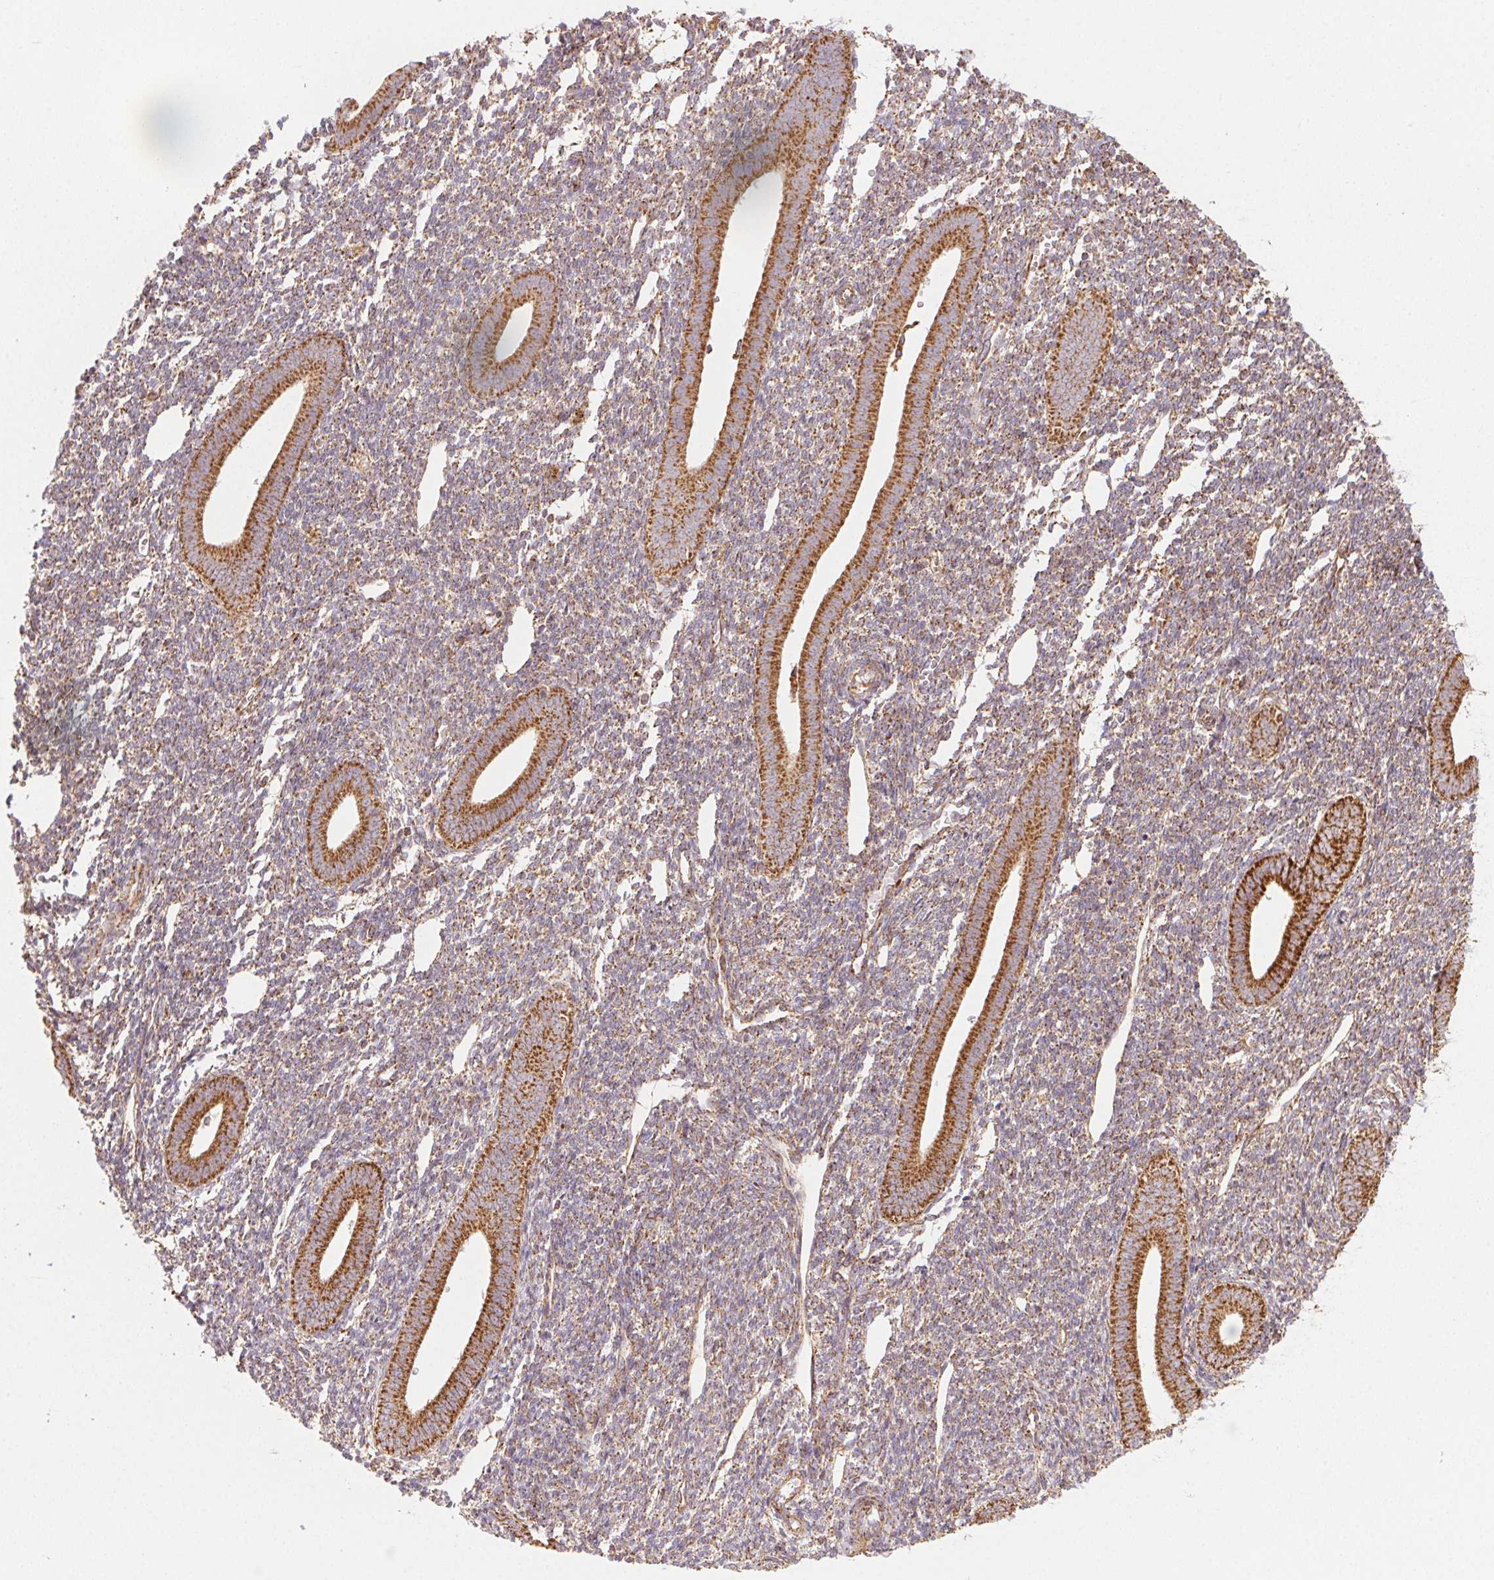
{"staining": {"intensity": "moderate", "quantity": "25%-75%", "location": "cytoplasmic/membranous"}, "tissue": "endometrium", "cell_type": "Cells in endometrial stroma", "image_type": "normal", "snomed": [{"axis": "morphology", "description": "Normal tissue, NOS"}, {"axis": "topography", "description": "Endometrium"}], "caption": "Immunohistochemistry (IHC) photomicrograph of benign human endometrium stained for a protein (brown), which reveals medium levels of moderate cytoplasmic/membranous expression in approximately 25%-75% of cells in endometrial stroma.", "gene": "CLPB", "patient": {"sex": "female", "age": 25}}